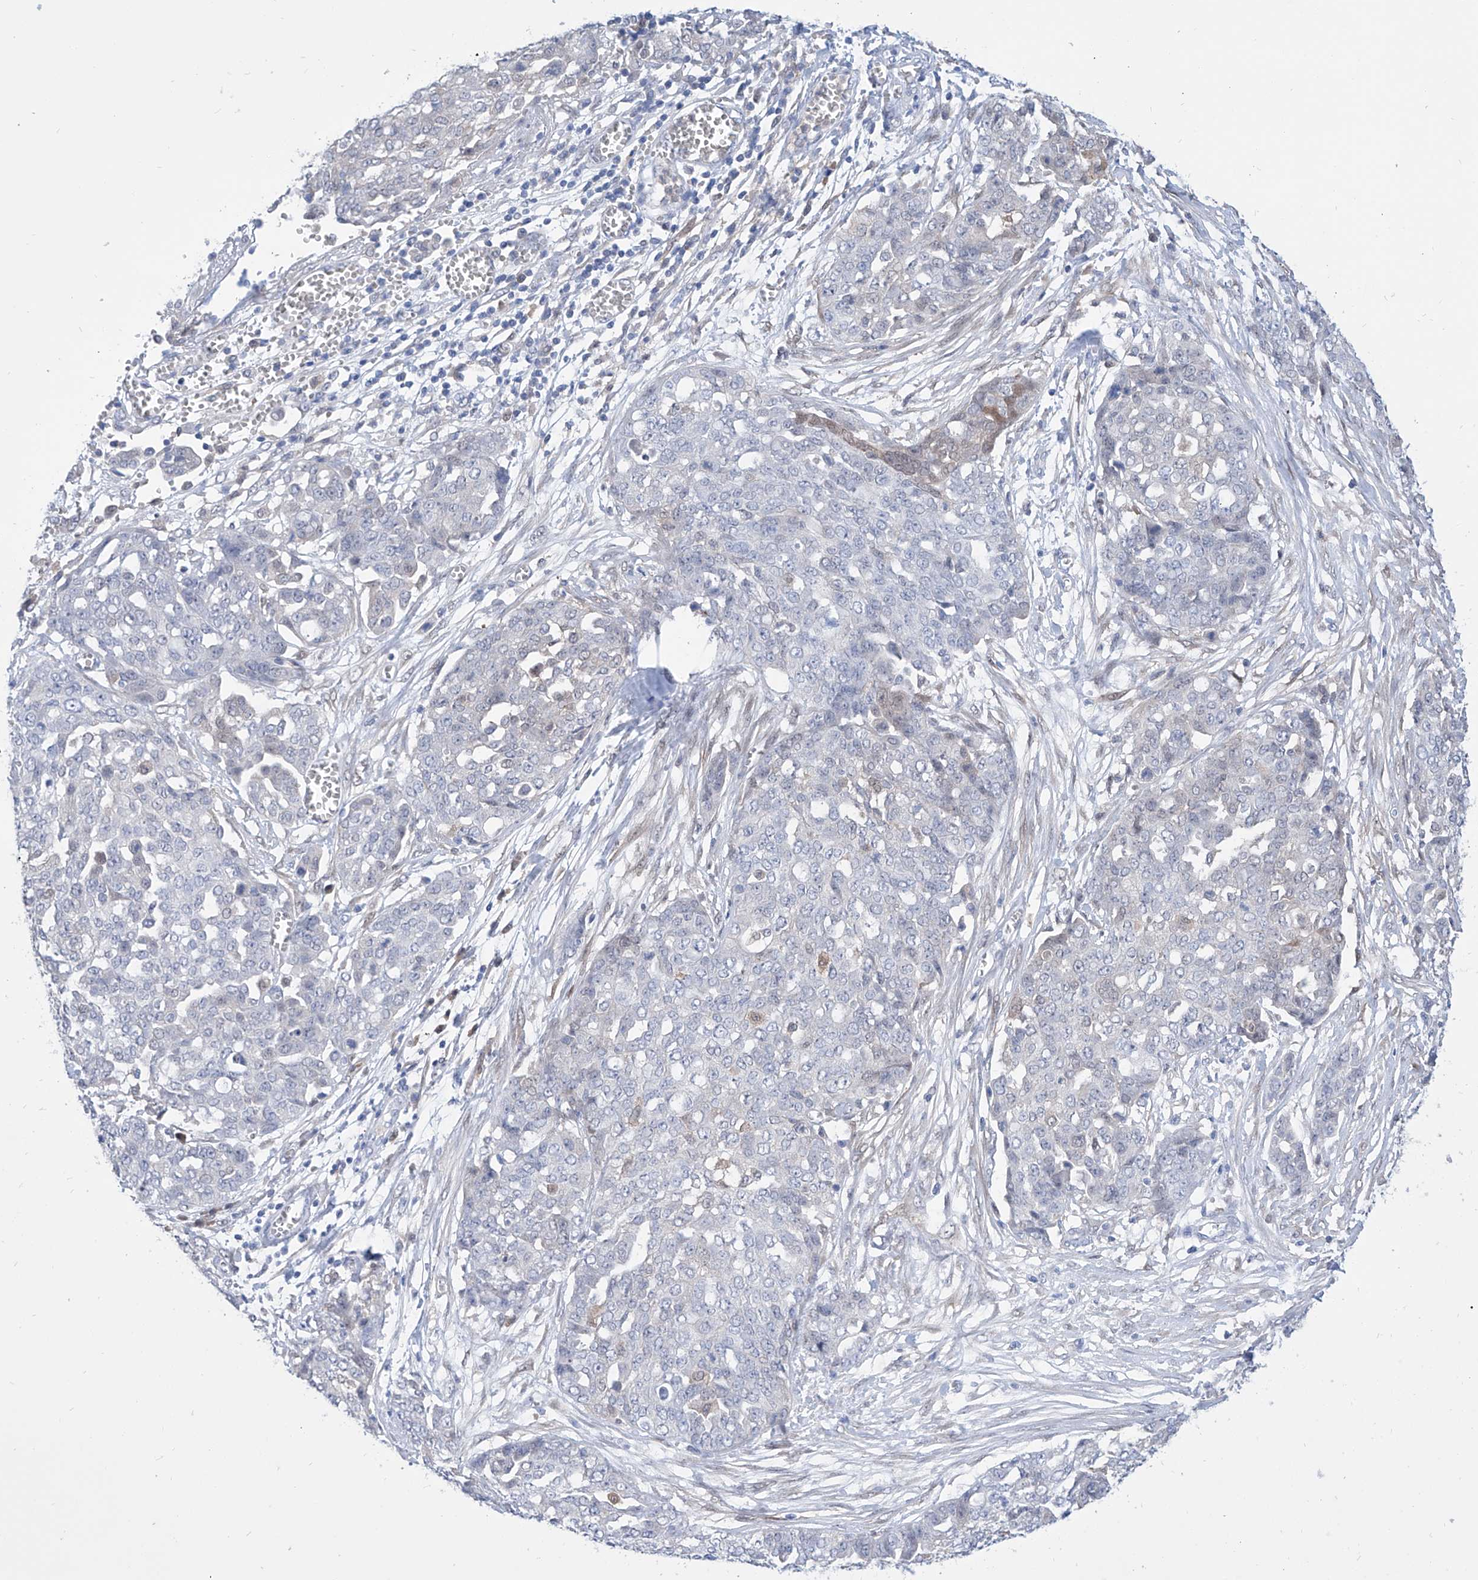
{"staining": {"intensity": "negative", "quantity": "none", "location": "none"}, "tissue": "ovarian cancer", "cell_type": "Tumor cells", "image_type": "cancer", "snomed": [{"axis": "morphology", "description": "Cystadenocarcinoma, serous, NOS"}, {"axis": "topography", "description": "Soft tissue"}, {"axis": "topography", "description": "Ovary"}], "caption": "Immunohistochemistry (IHC) histopathology image of neoplastic tissue: human ovarian cancer (serous cystadenocarcinoma) stained with DAB shows no significant protein positivity in tumor cells.", "gene": "PDXK", "patient": {"sex": "female", "age": 57}}